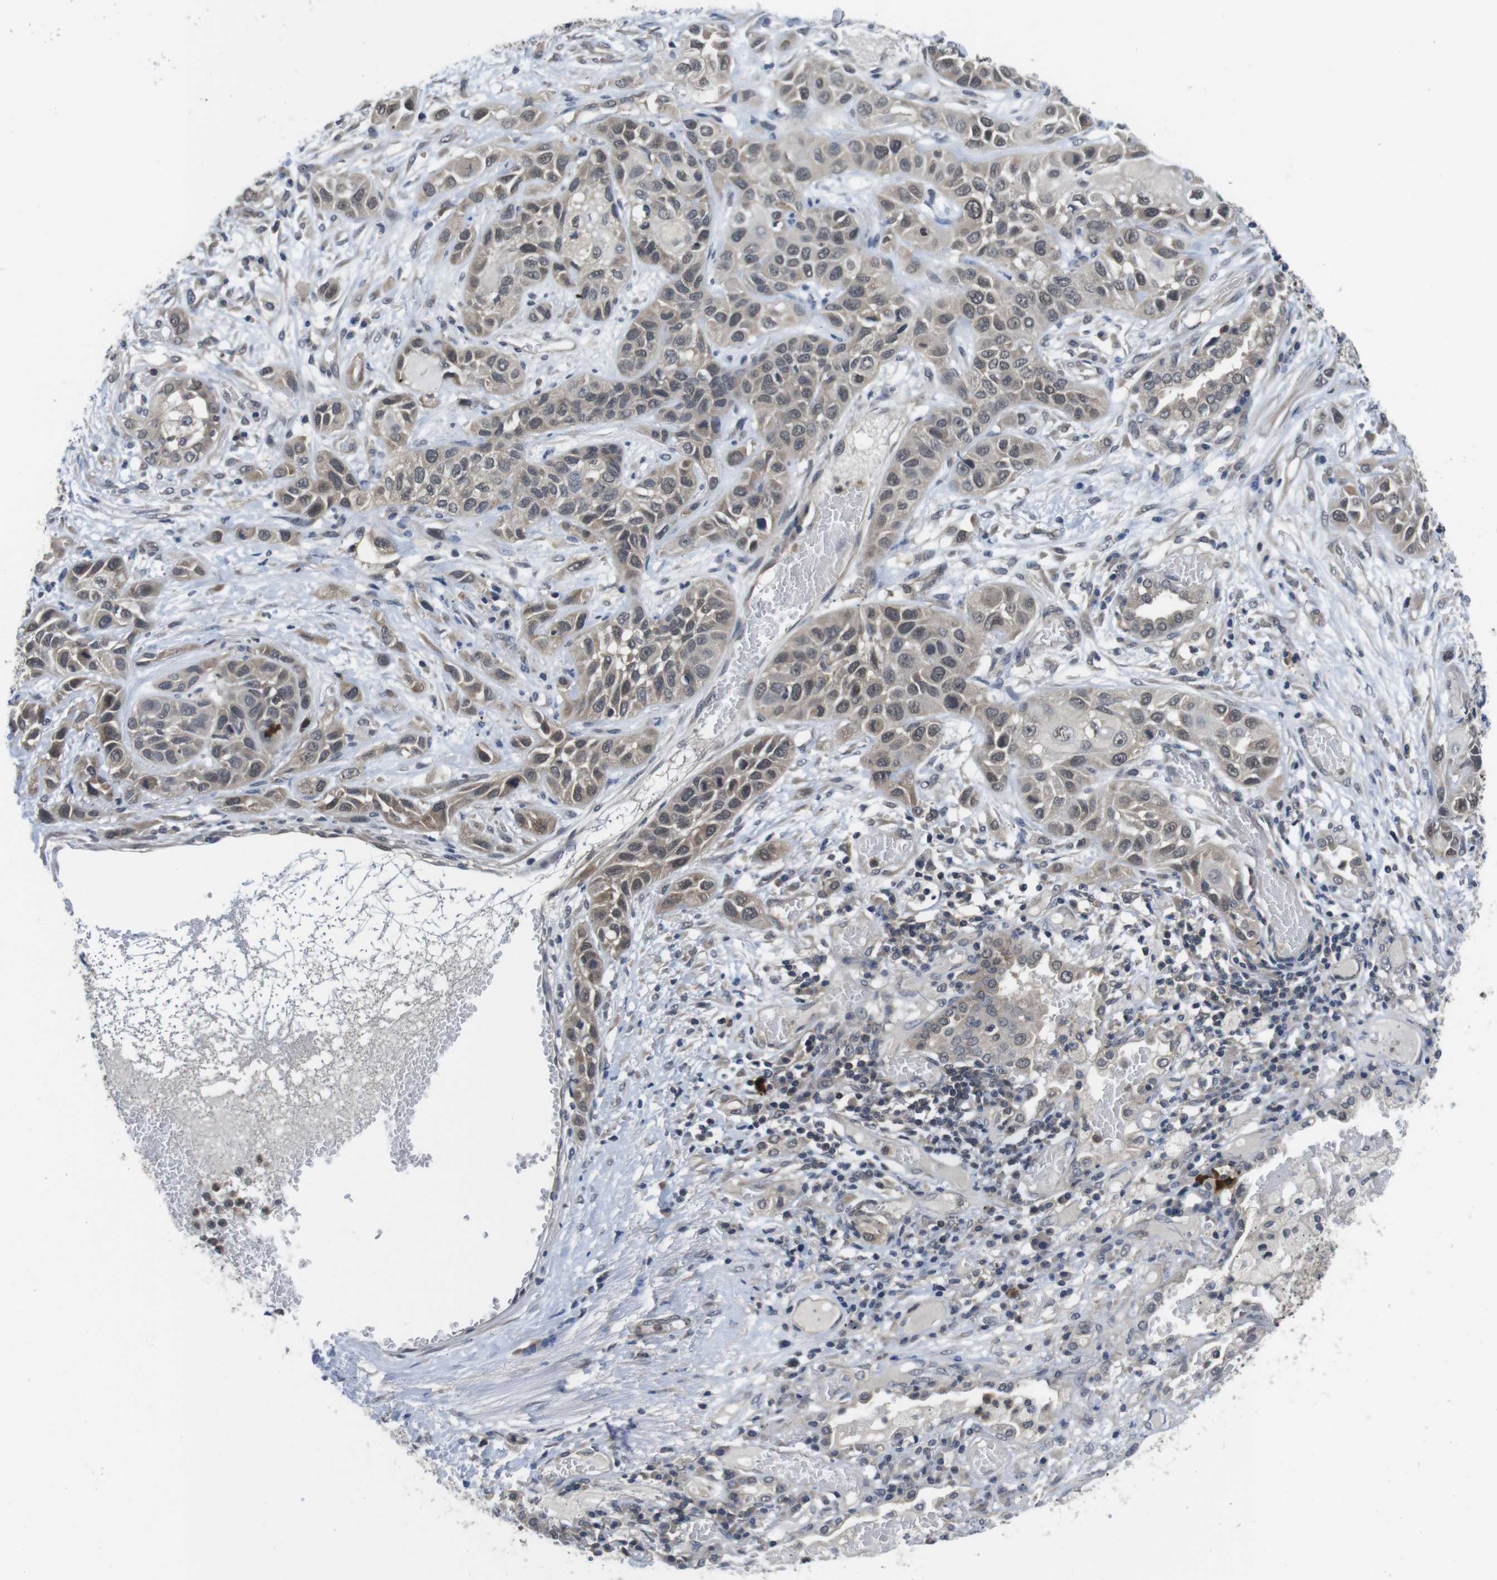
{"staining": {"intensity": "weak", "quantity": ">75%", "location": "cytoplasmic/membranous,nuclear"}, "tissue": "lung cancer", "cell_type": "Tumor cells", "image_type": "cancer", "snomed": [{"axis": "morphology", "description": "Squamous cell carcinoma, NOS"}, {"axis": "topography", "description": "Lung"}], "caption": "Immunohistochemical staining of human lung cancer reveals low levels of weak cytoplasmic/membranous and nuclear positivity in about >75% of tumor cells.", "gene": "FADD", "patient": {"sex": "male", "age": 71}}